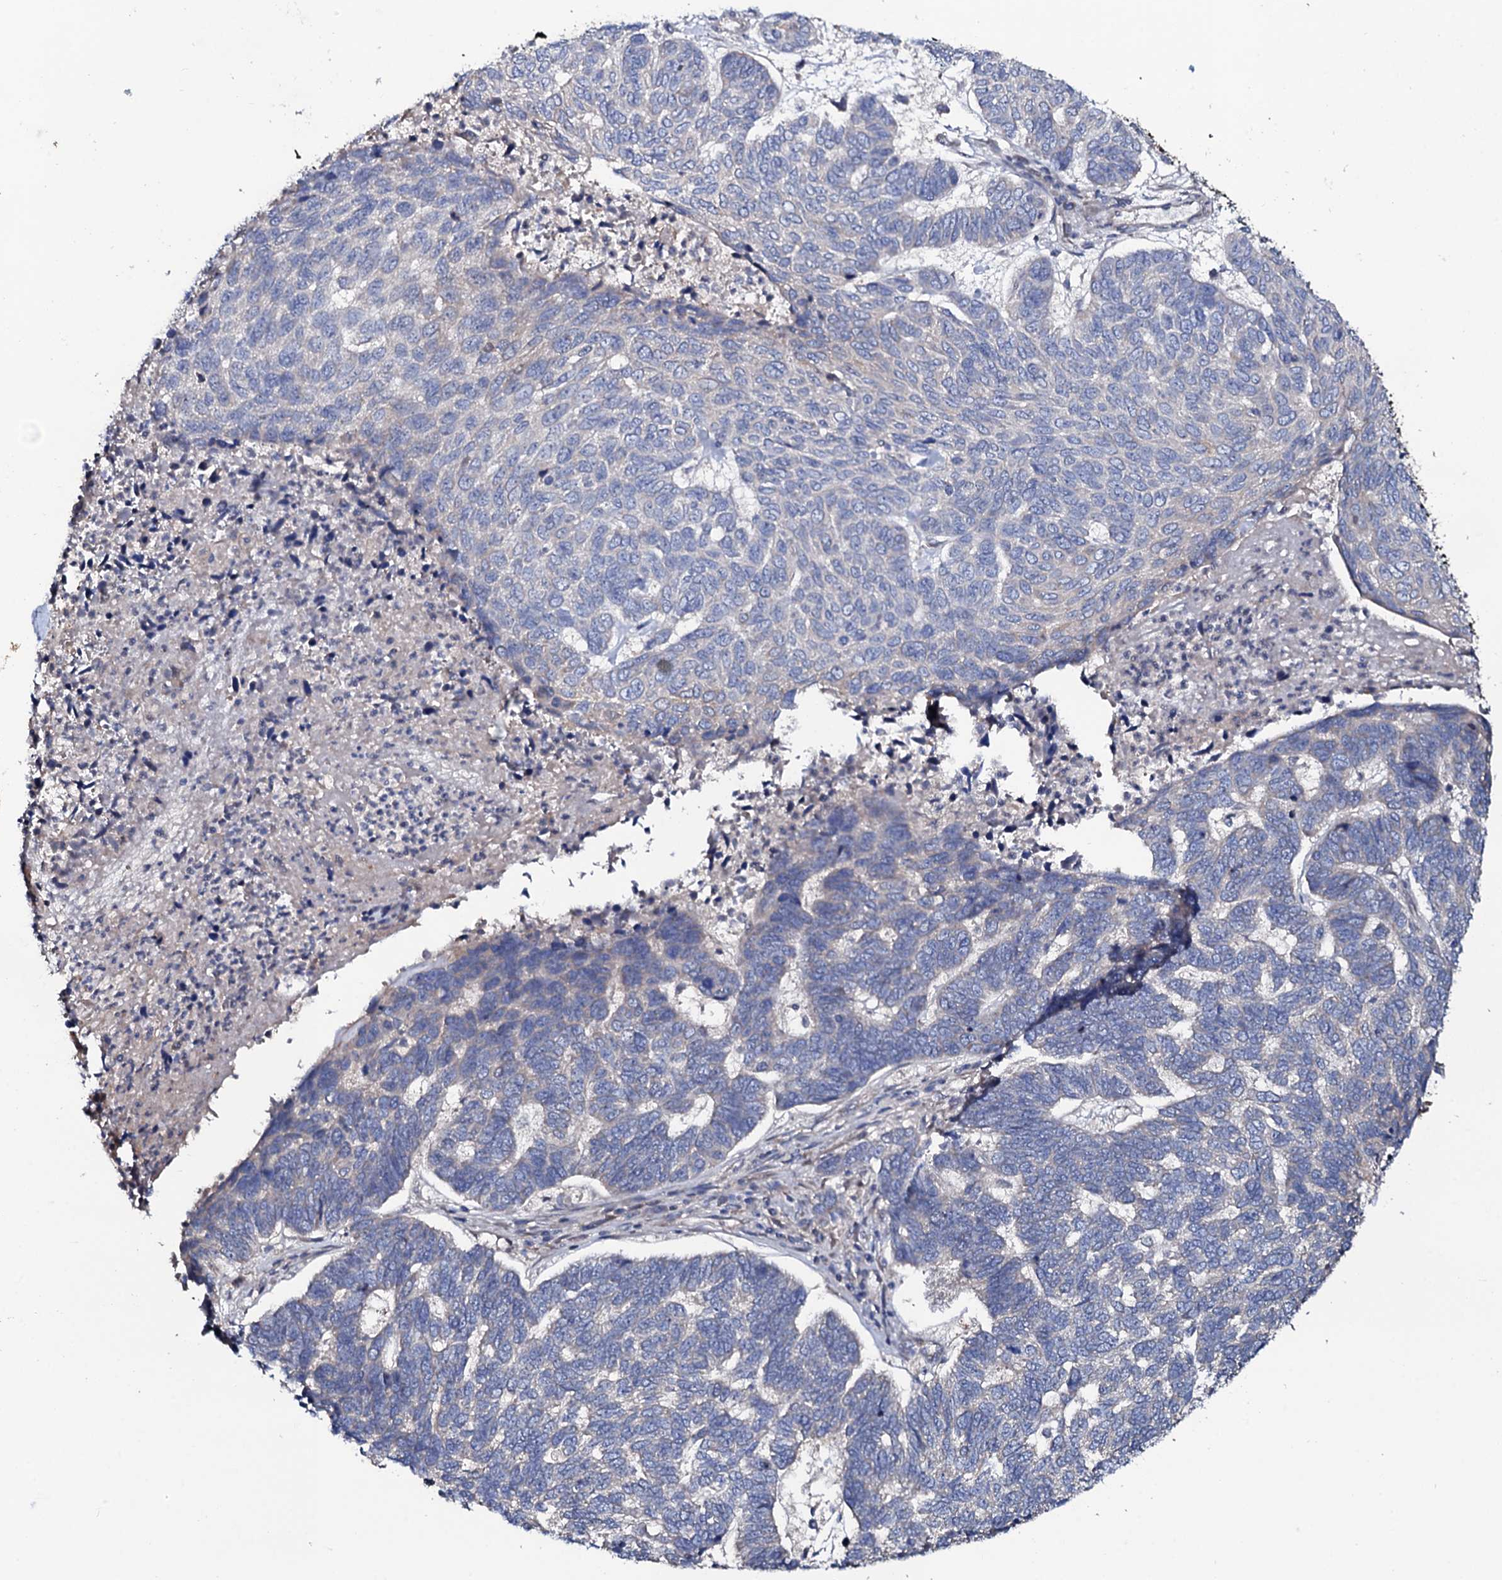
{"staining": {"intensity": "negative", "quantity": "none", "location": "none"}, "tissue": "skin cancer", "cell_type": "Tumor cells", "image_type": "cancer", "snomed": [{"axis": "morphology", "description": "Basal cell carcinoma"}, {"axis": "topography", "description": "Skin"}], "caption": "The image reveals no significant positivity in tumor cells of skin cancer. Brightfield microscopy of IHC stained with DAB (brown) and hematoxylin (blue), captured at high magnification.", "gene": "PPP1R3D", "patient": {"sex": "female", "age": 65}}